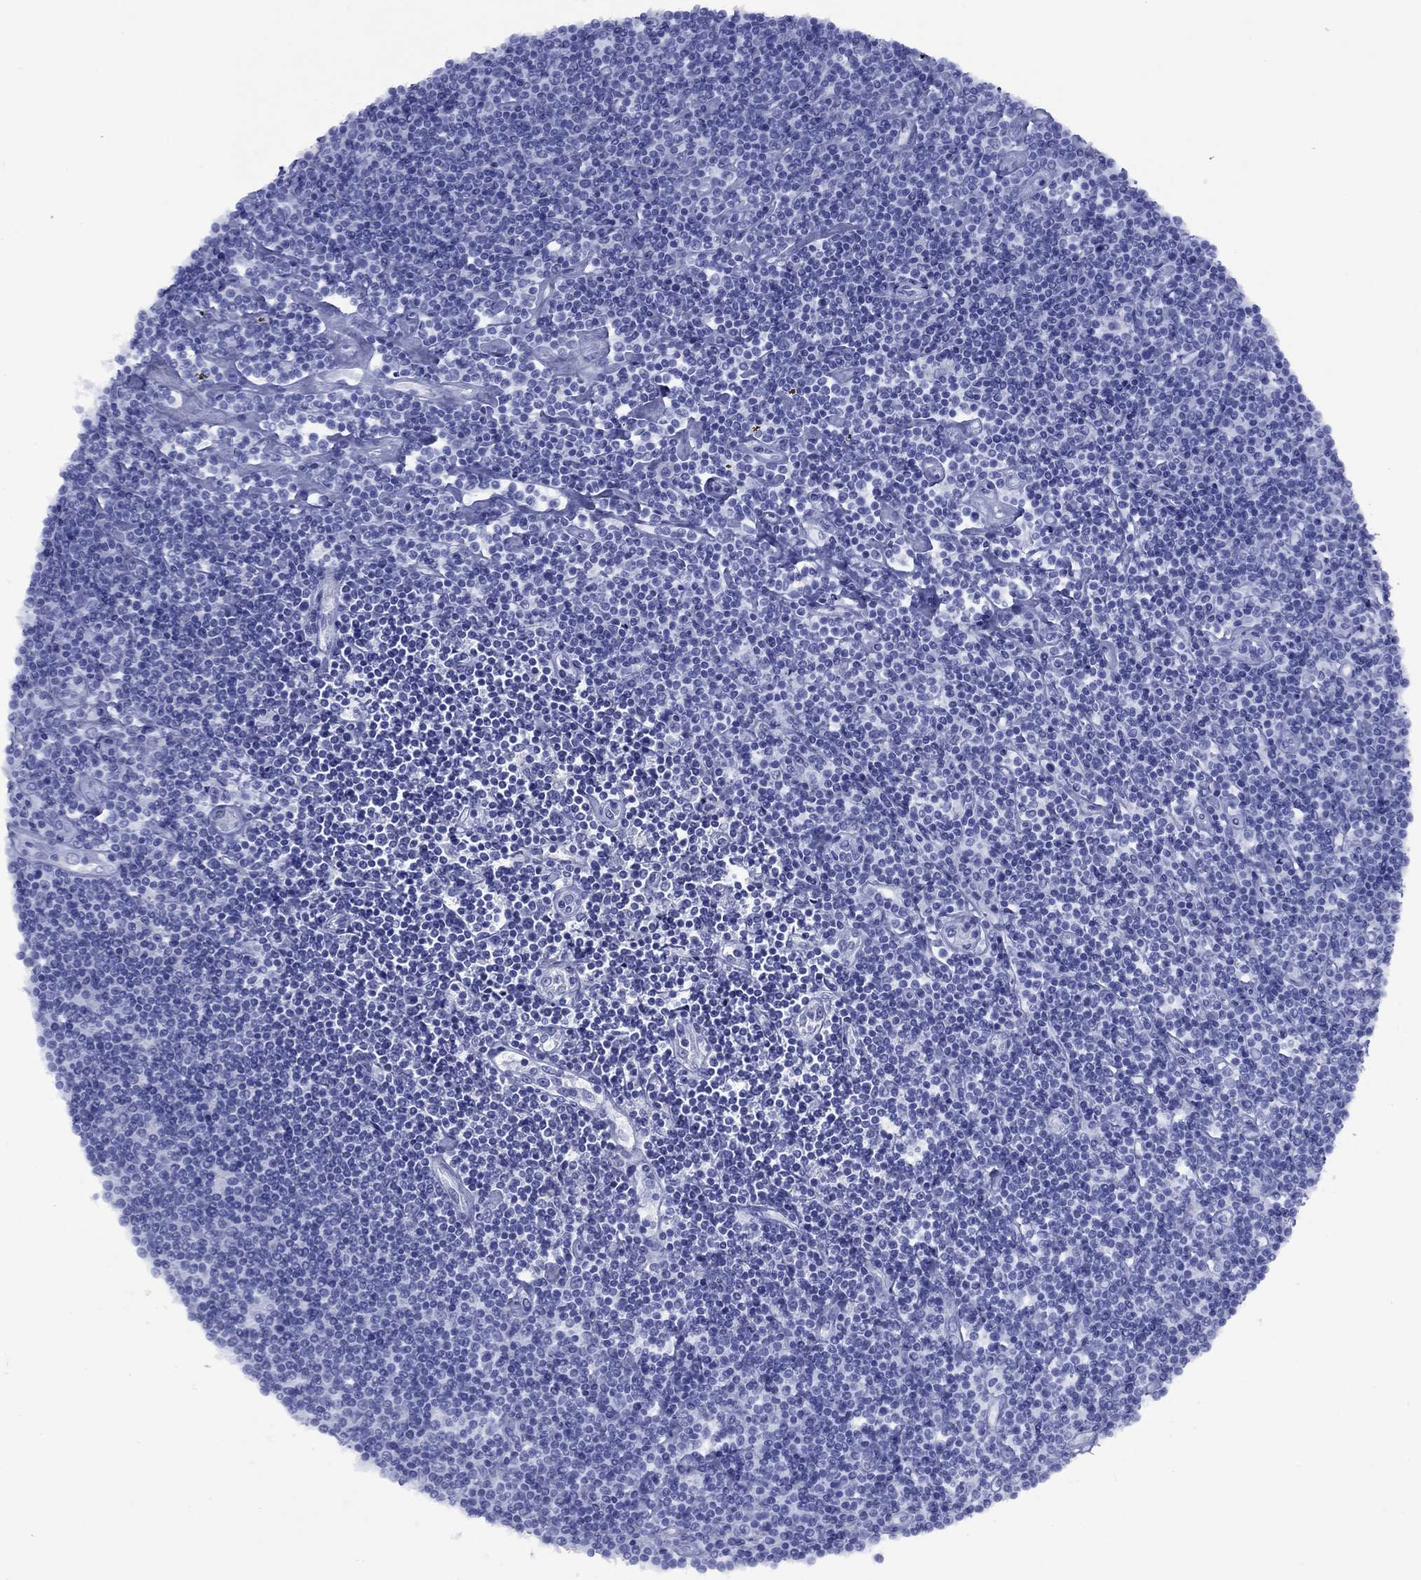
{"staining": {"intensity": "negative", "quantity": "none", "location": "none"}, "tissue": "lymphoma", "cell_type": "Tumor cells", "image_type": "cancer", "snomed": [{"axis": "morphology", "description": "Hodgkin's disease, NOS"}, {"axis": "topography", "description": "Lymph node"}], "caption": "Immunohistochemistry (IHC) micrograph of neoplastic tissue: lymphoma stained with DAB (3,3'-diaminobenzidine) reveals no significant protein expression in tumor cells.", "gene": "GIP", "patient": {"sex": "male", "age": 40}}